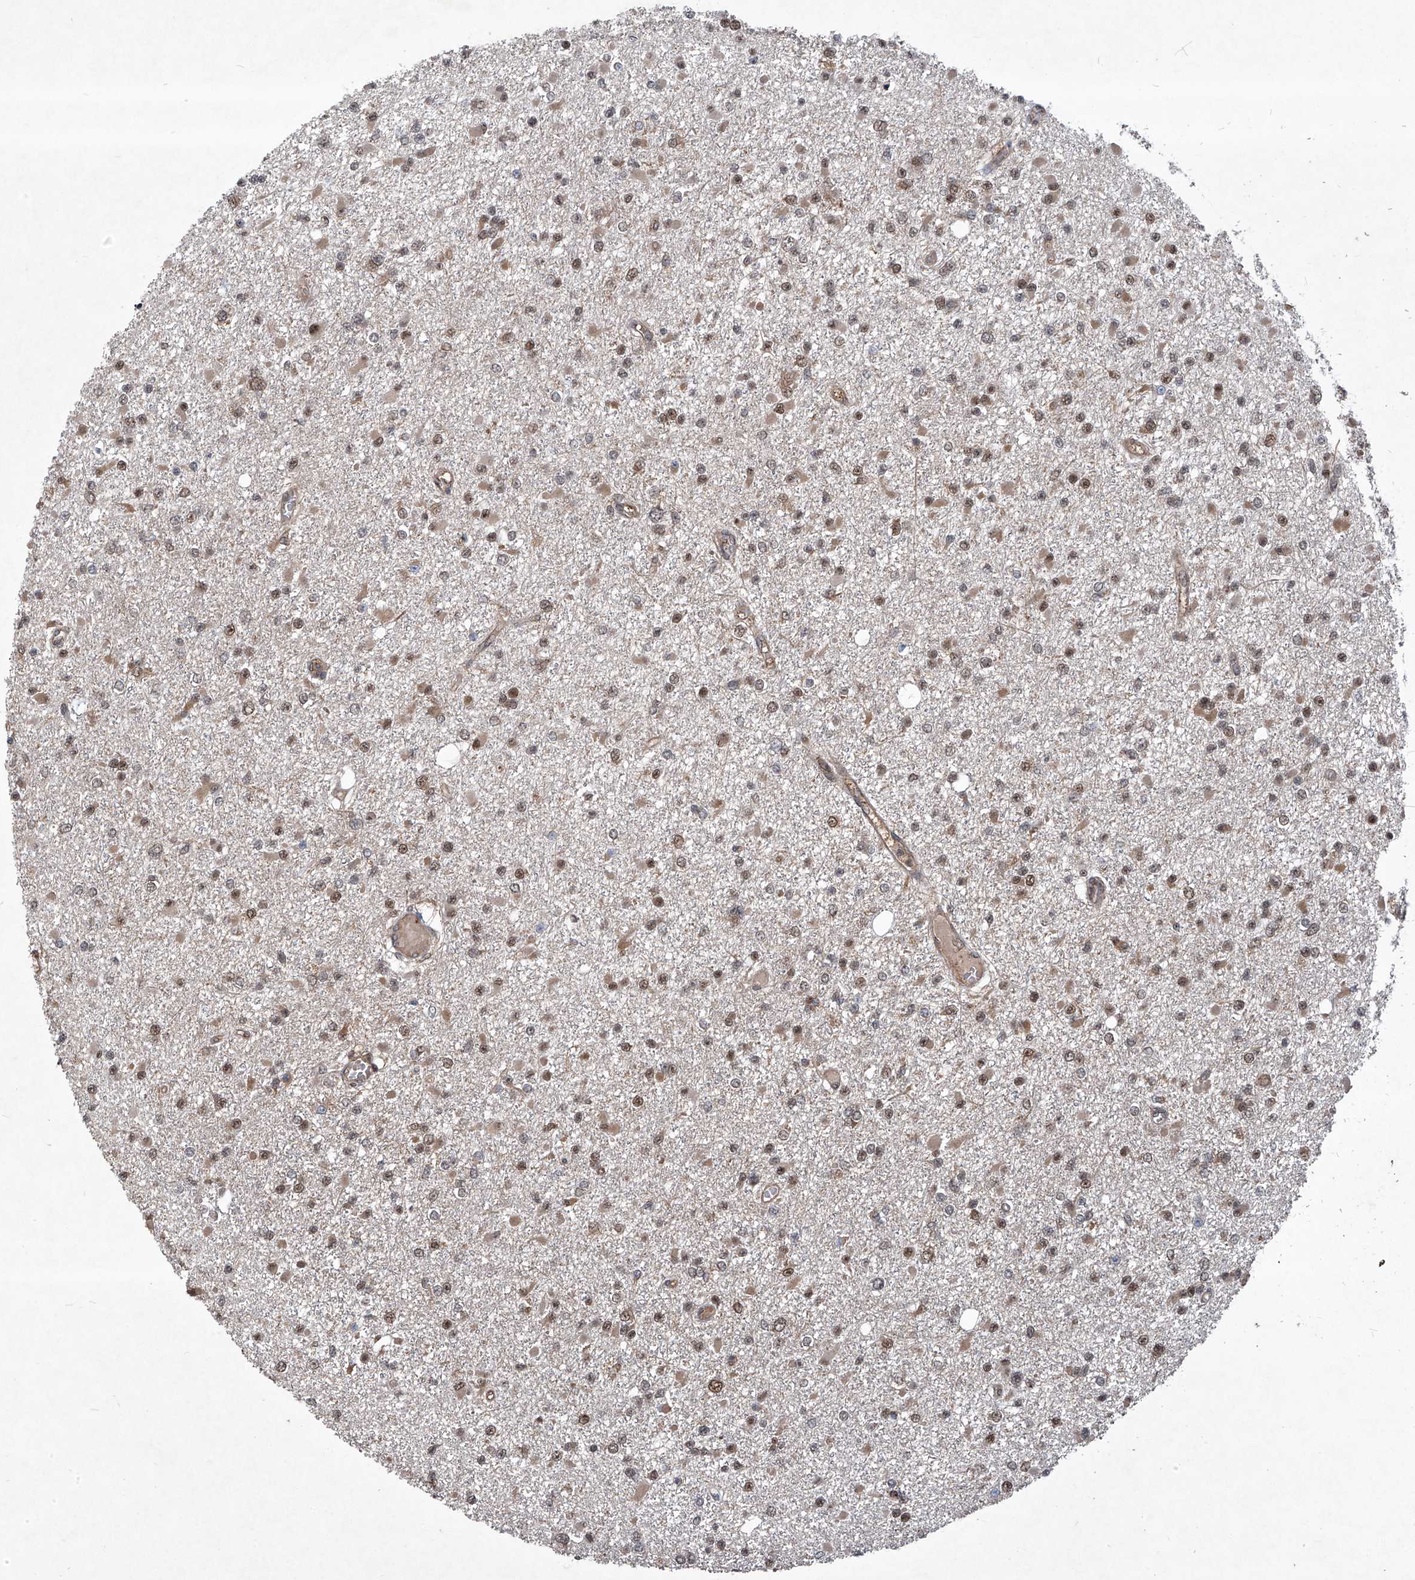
{"staining": {"intensity": "moderate", "quantity": ">75%", "location": "nuclear"}, "tissue": "glioma", "cell_type": "Tumor cells", "image_type": "cancer", "snomed": [{"axis": "morphology", "description": "Glioma, malignant, Low grade"}, {"axis": "topography", "description": "Brain"}], "caption": "Protein positivity by IHC reveals moderate nuclear positivity in about >75% of tumor cells in glioma.", "gene": "PSMB1", "patient": {"sex": "female", "age": 22}}